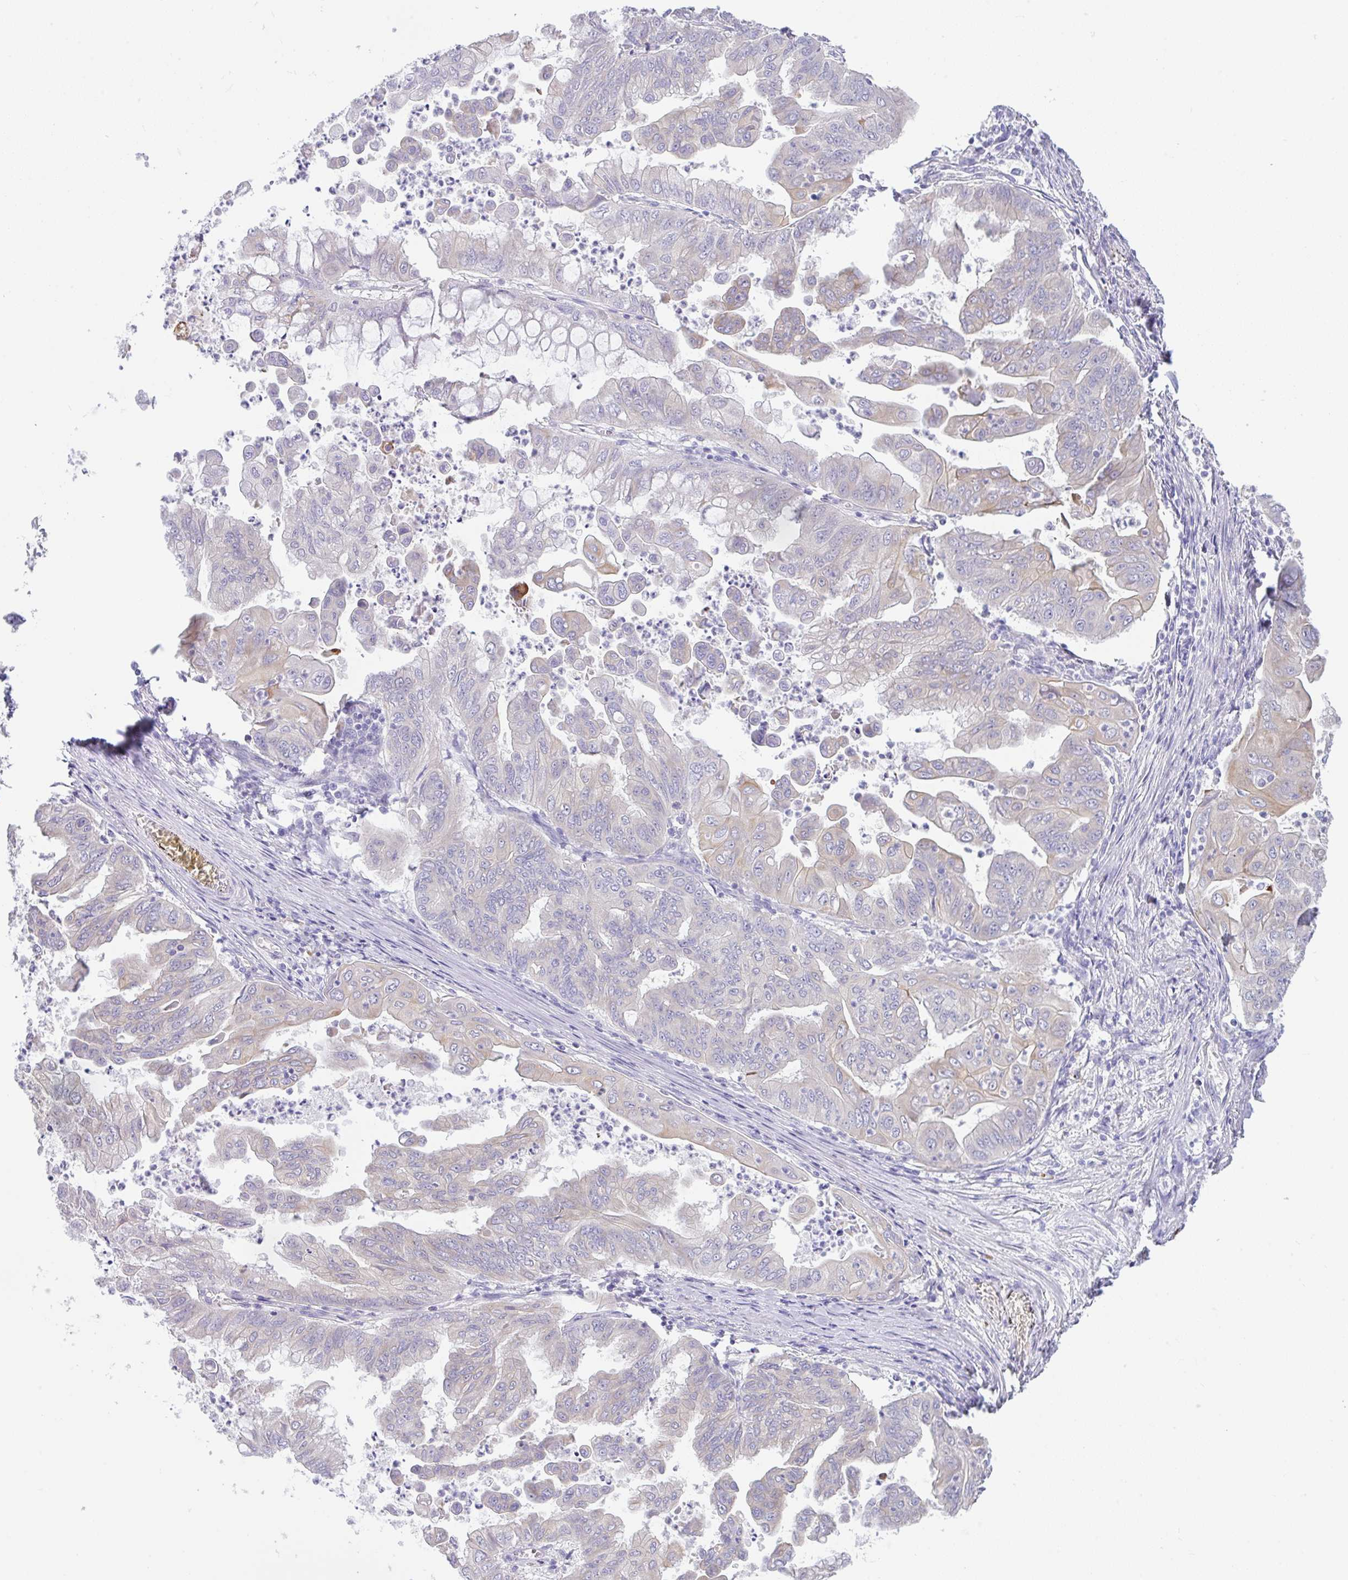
{"staining": {"intensity": "moderate", "quantity": "<25%", "location": "cytoplasmic/membranous"}, "tissue": "stomach cancer", "cell_type": "Tumor cells", "image_type": "cancer", "snomed": [{"axis": "morphology", "description": "Adenocarcinoma, NOS"}, {"axis": "topography", "description": "Stomach, upper"}], "caption": "Immunohistochemical staining of adenocarcinoma (stomach) shows moderate cytoplasmic/membranous protein positivity in about <25% of tumor cells. (DAB IHC, brown staining for protein, blue staining for nuclei).", "gene": "TRAF4", "patient": {"sex": "male", "age": 80}}